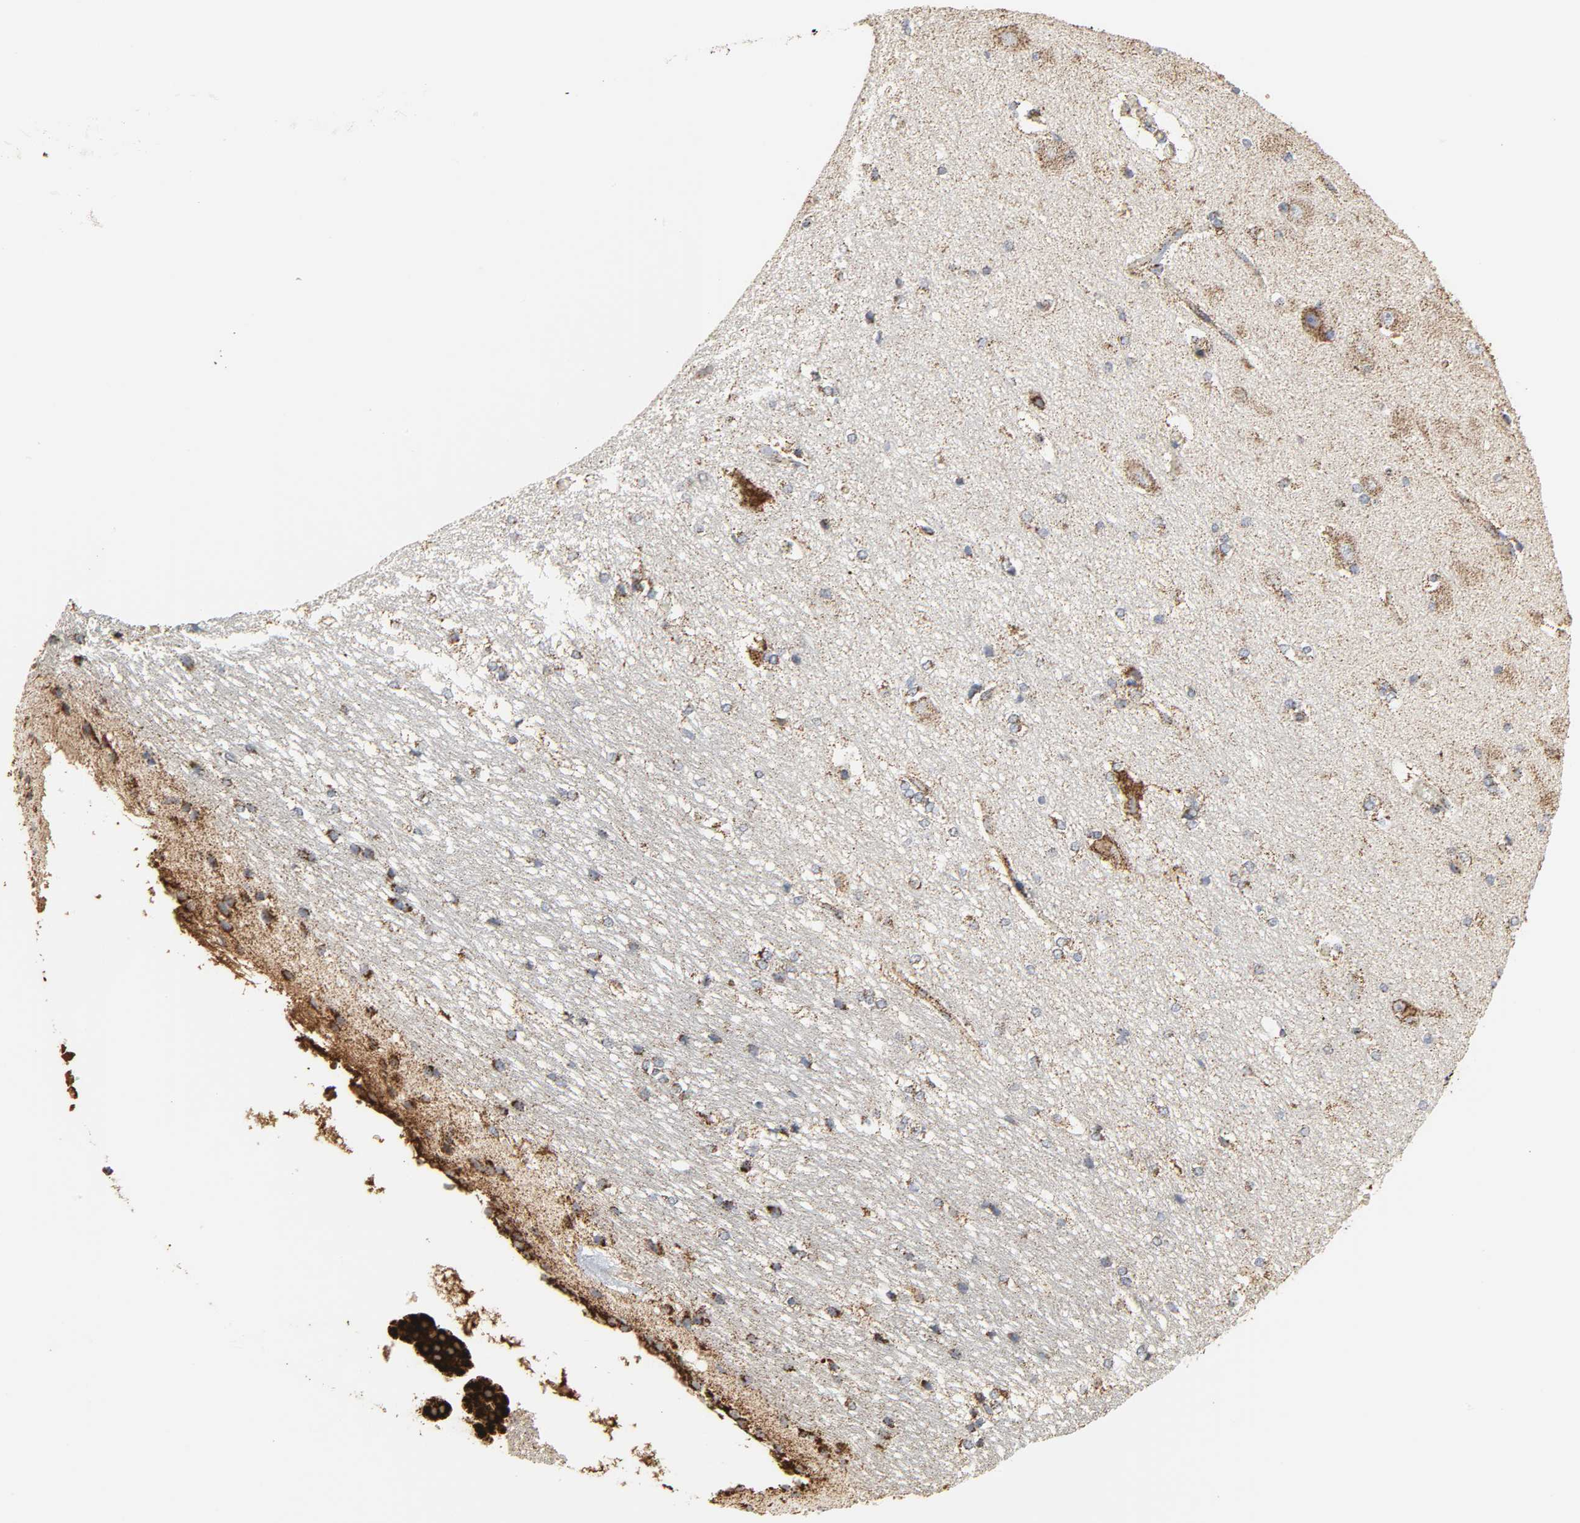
{"staining": {"intensity": "moderate", "quantity": "25%-75%", "location": "cytoplasmic/membranous"}, "tissue": "hippocampus", "cell_type": "Glial cells", "image_type": "normal", "snomed": [{"axis": "morphology", "description": "Normal tissue, NOS"}, {"axis": "topography", "description": "Hippocampus"}], "caption": "Protein staining by IHC reveals moderate cytoplasmic/membranous staining in approximately 25%-75% of glial cells in unremarkable hippocampus.", "gene": "ACAT1", "patient": {"sex": "female", "age": 19}}